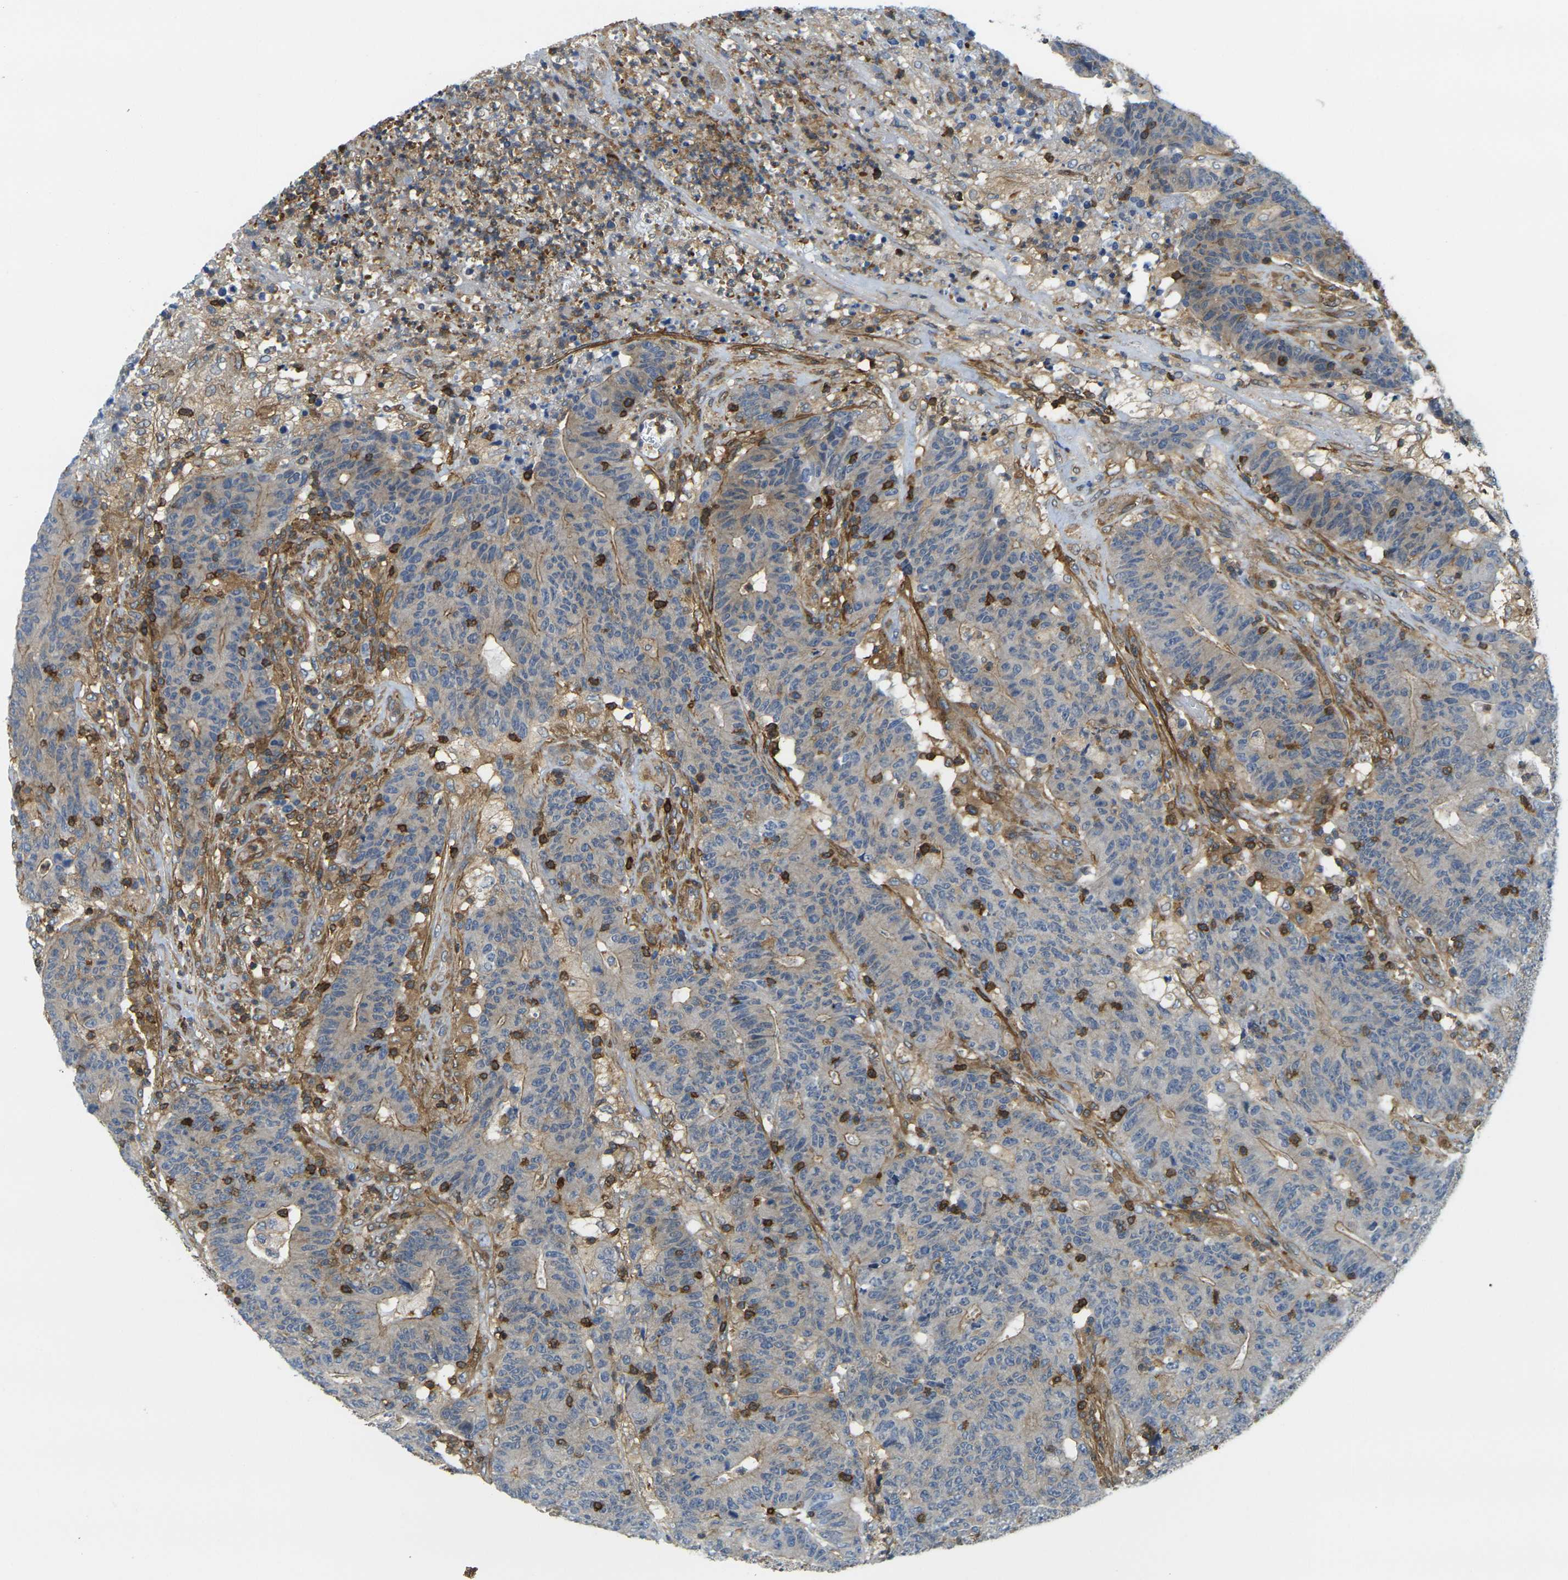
{"staining": {"intensity": "weak", "quantity": "<25%", "location": "cytoplasmic/membranous"}, "tissue": "colorectal cancer", "cell_type": "Tumor cells", "image_type": "cancer", "snomed": [{"axis": "morphology", "description": "Normal tissue, NOS"}, {"axis": "morphology", "description": "Adenocarcinoma, NOS"}, {"axis": "topography", "description": "Colon"}], "caption": "A high-resolution micrograph shows immunohistochemistry staining of colorectal cancer (adenocarcinoma), which demonstrates no significant staining in tumor cells.", "gene": "LASP1", "patient": {"sex": "female", "age": 75}}